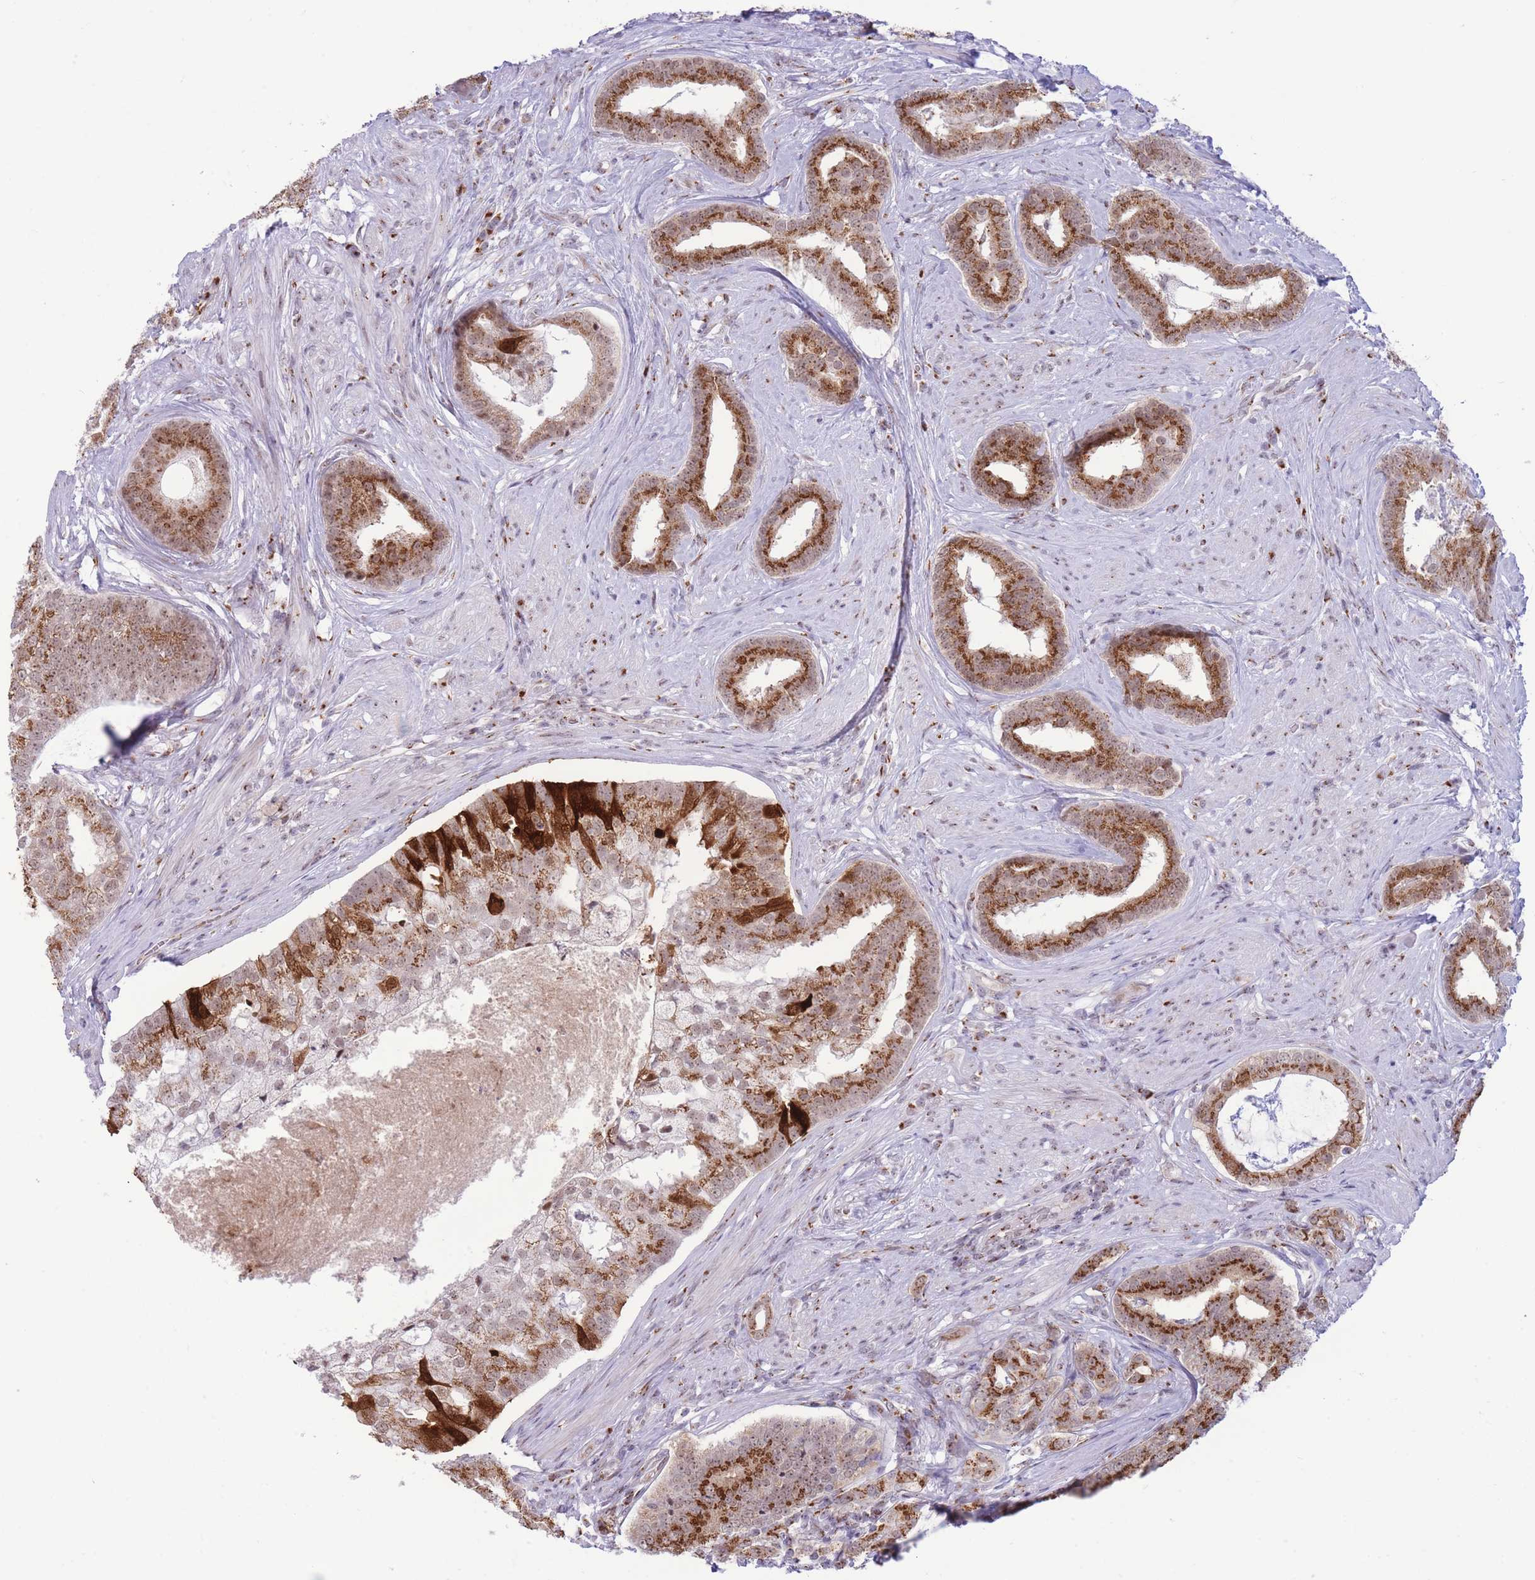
{"staining": {"intensity": "strong", "quantity": ">75%", "location": "cytoplasmic/membranous,nuclear"}, "tissue": "prostate cancer", "cell_type": "Tumor cells", "image_type": "cancer", "snomed": [{"axis": "morphology", "description": "Adenocarcinoma, High grade"}, {"axis": "topography", "description": "Prostate"}], "caption": "Immunohistochemical staining of prostate high-grade adenocarcinoma shows high levels of strong cytoplasmic/membranous and nuclear staining in approximately >75% of tumor cells.", "gene": "INO80C", "patient": {"sex": "male", "age": 55}}